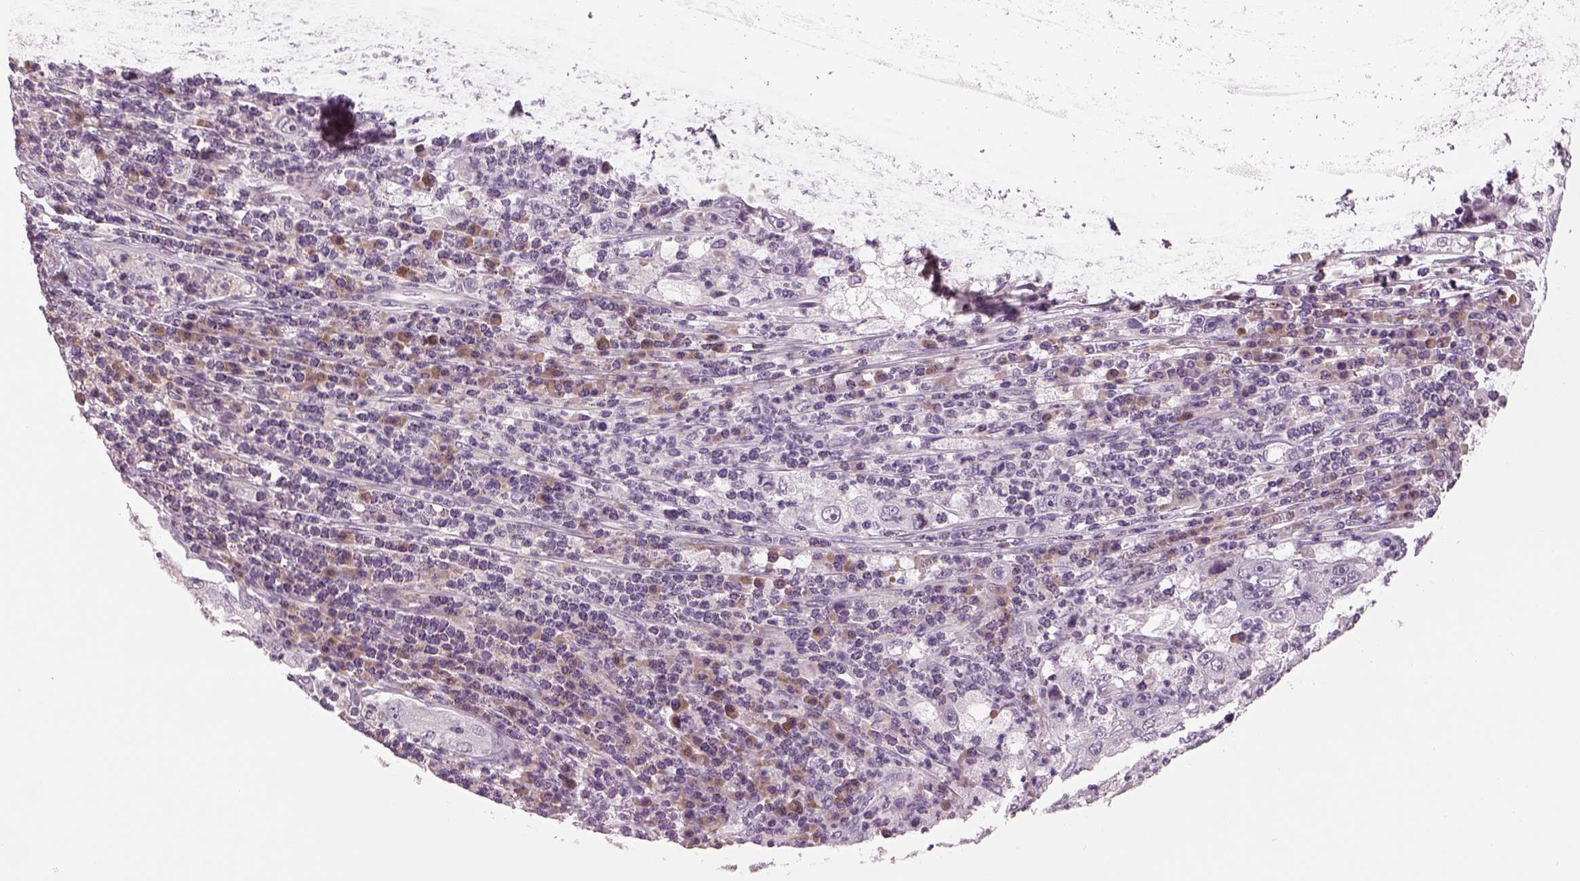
{"staining": {"intensity": "negative", "quantity": "none", "location": "none"}, "tissue": "cervical cancer", "cell_type": "Tumor cells", "image_type": "cancer", "snomed": [{"axis": "morphology", "description": "Squamous cell carcinoma, NOS"}, {"axis": "topography", "description": "Cervix"}], "caption": "High magnification brightfield microscopy of cervical cancer (squamous cell carcinoma) stained with DAB (3,3'-diaminobenzidine) (brown) and counterstained with hematoxylin (blue): tumor cells show no significant positivity. Brightfield microscopy of IHC stained with DAB (3,3'-diaminobenzidine) (brown) and hematoxylin (blue), captured at high magnification.", "gene": "PENK", "patient": {"sex": "female", "age": 36}}